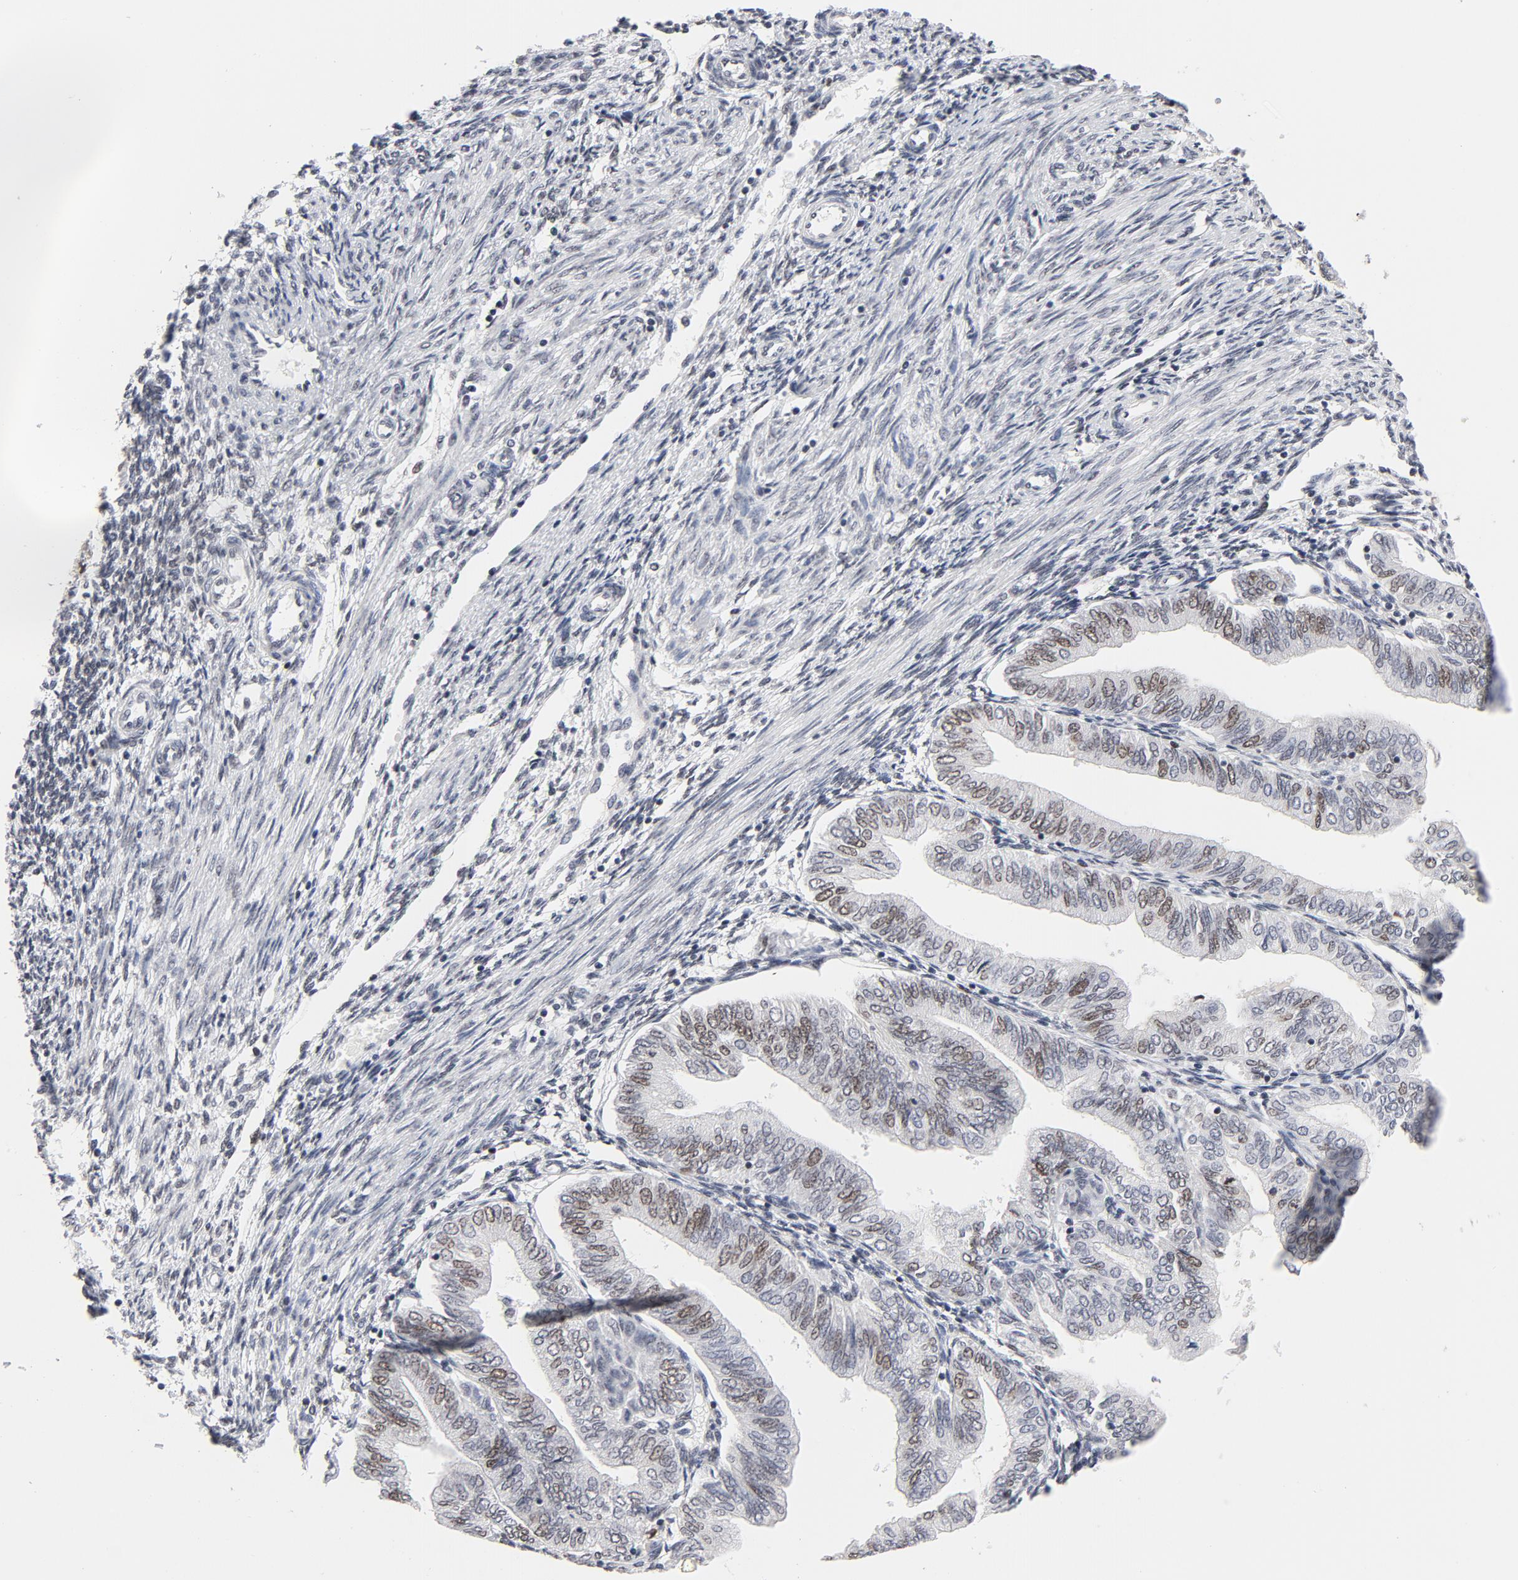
{"staining": {"intensity": "weak", "quantity": "<25%", "location": "nuclear"}, "tissue": "endometrial cancer", "cell_type": "Tumor cells", "image_type": "cancer", "snomed": [{"axis": "morphology", "description": "Adenocarcinoma, NOS"}, {"axis": "topography", "description": "Endometrium"}], "caption": "Adenocarcinoma (endometrial) stained for a protein using immunohistochemistry demonstrates no expression tumor cells.", "gene": "RFC4", "patient": {"sex": "female", "age": 51}}